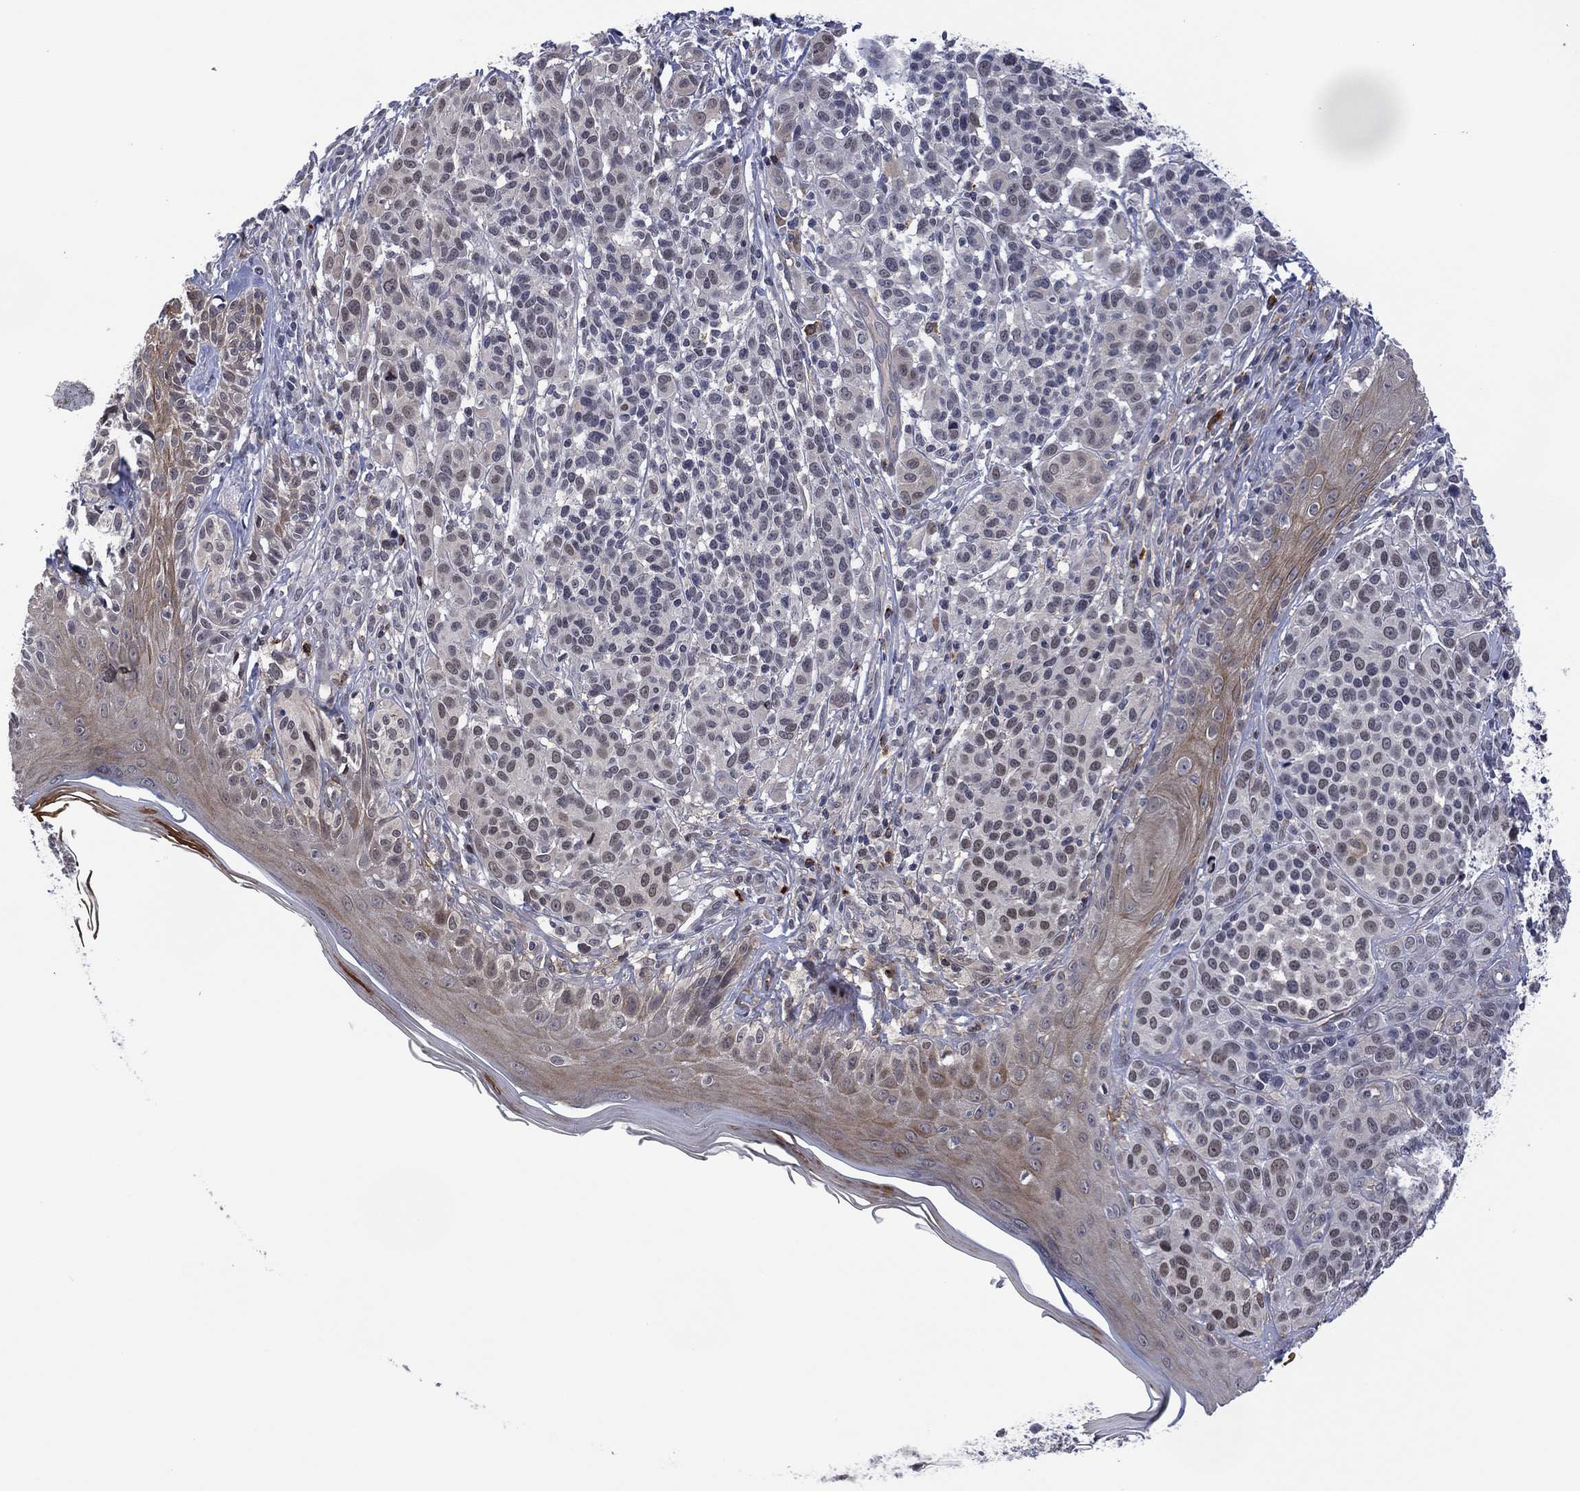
{"staining": {"intensity": "weak", "quantity": "<25%", "location": "nuclear"}, "tissue": "melanoma", "cell_type": "Tumor cells", "image_type": "cancer", "snomed": [{"axis": "morphology", "description": "Malignant melanoma, NOS"}, {"axis": "topography", "description": "Skin"}], "caption": "A high-resolution micrograph shows immunohistochemistry staining of melanoma, which exhibits no significant staining in tumor cells.", "gene": "DPP4", "patient": {"sex": "male", "age": 79}}